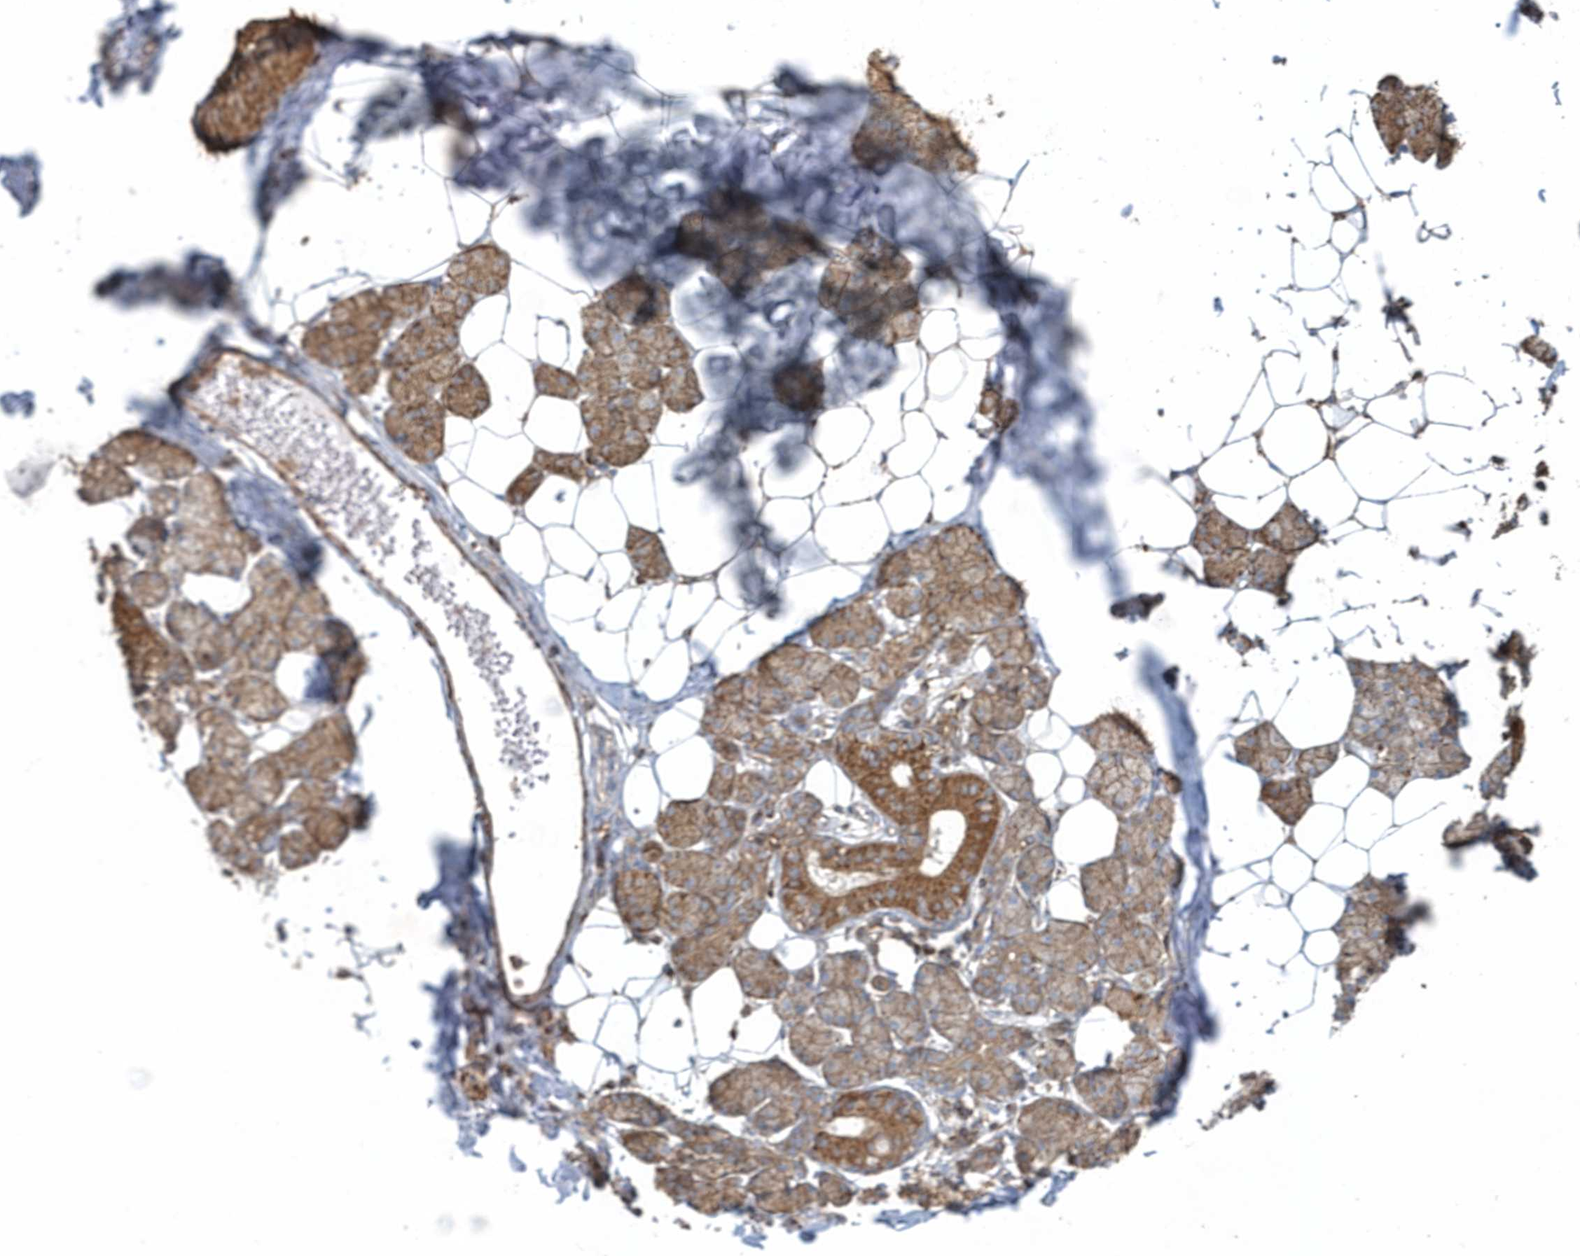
{"staining": {"intensity": "moderate", "quantity": ">75%", "location": "cytoplasmic/membranous"}, "tissue": "salivary gland", "cell_type": "Glandular cells", "image_type": "normal", "snomed": [{"axis": "morphology", "description": "Normal tissue, NOS"}, {"axis": "topography", "description": "Salivary gland"}], "caption": "Protein staining of benign salivary gland shows moderate cytoplasmic/membranous positivity in about >75% of glandular cells.", "gene": "MMUT", "patient": {"sex": "female", "age": 33}}